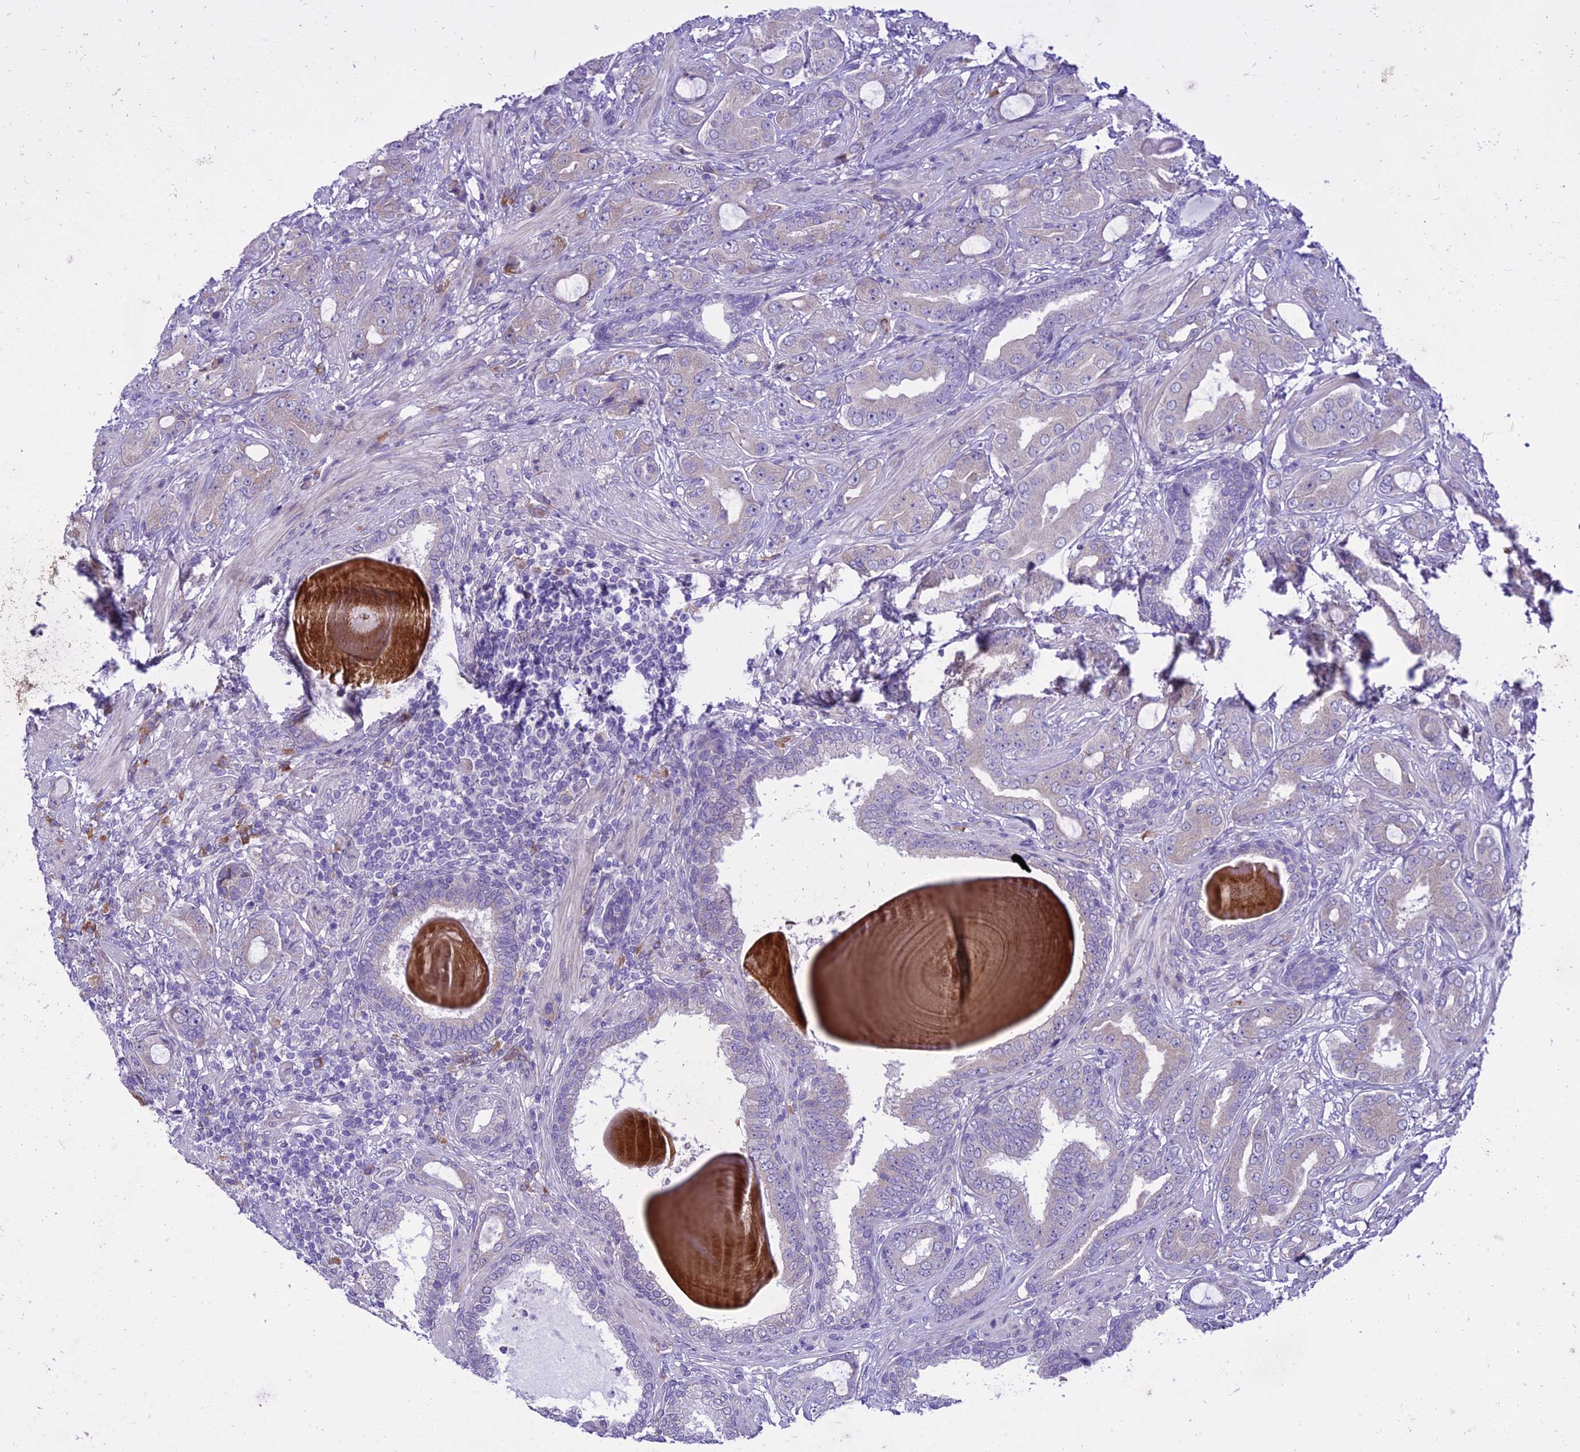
{"staining": {"intensity": "weak", "quantity": "<25%", "location": "cytoplasmic/membranous"}, "tissue": "prostate cancer", "cell_type": "Tumor cells", "image_type": "cancer", "snomed": [{"axis": "morphology", "description": "Adenocarcinoma, Low grade"}, {"axis": "topography", "description": "Prostate"}], "caption": "High magnification brightfield microscopy of prostate adenocarcinoma (low-grade) stained with DAB (brown) and counterstained with hematoxylin (blue): tumor cells show no significant expression. (DAB (3,3'-diaminobenzidine) immunohistochemistry (IHC) visualized using brightfield microscopy, high magnification).", "gene": "NEURL2", "patient": {"sex": "male", "age": 57}}